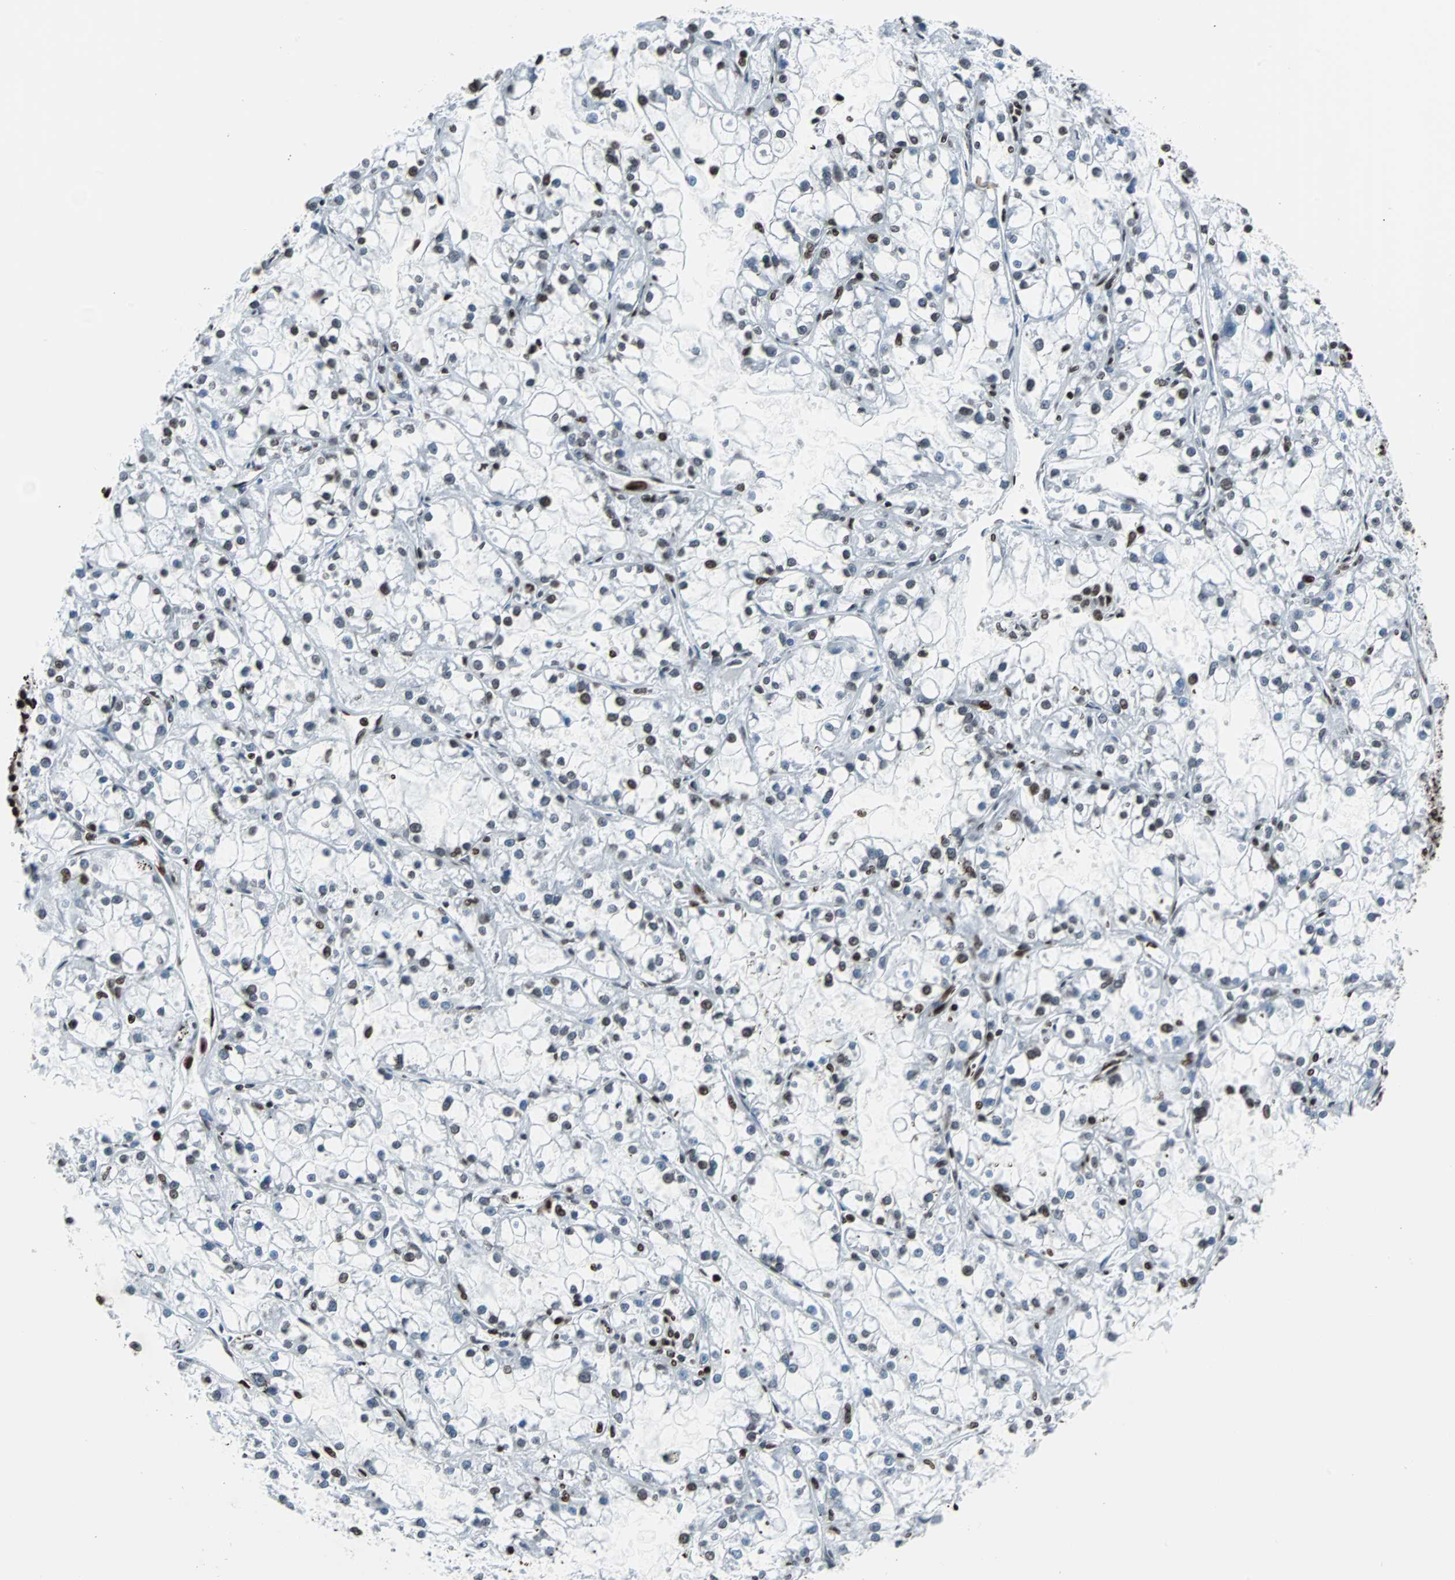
{"staining": {"intensity": "strong", "quantity": "25%-75%", "location": "nuclear"}, "tissue": "renal cancer", "cell_type": "Tumor cells", "image_type": "cancer", "snomed": [{"axis": "morphology", "description": "Adenocarcinoma, NOS"}, {"axis": "topography", "description": "Kidney"}], "caption": "High-magnification brightfield microscopy of renal cancer stained with DAB (brown) and counterstained with hematoxylin (blue). tumor cells exhibit strong nuclear positivity is seen in about25%-75% of cells.", "gene": "H2BC18", "patient": {"sex": "female", "age": 52}}